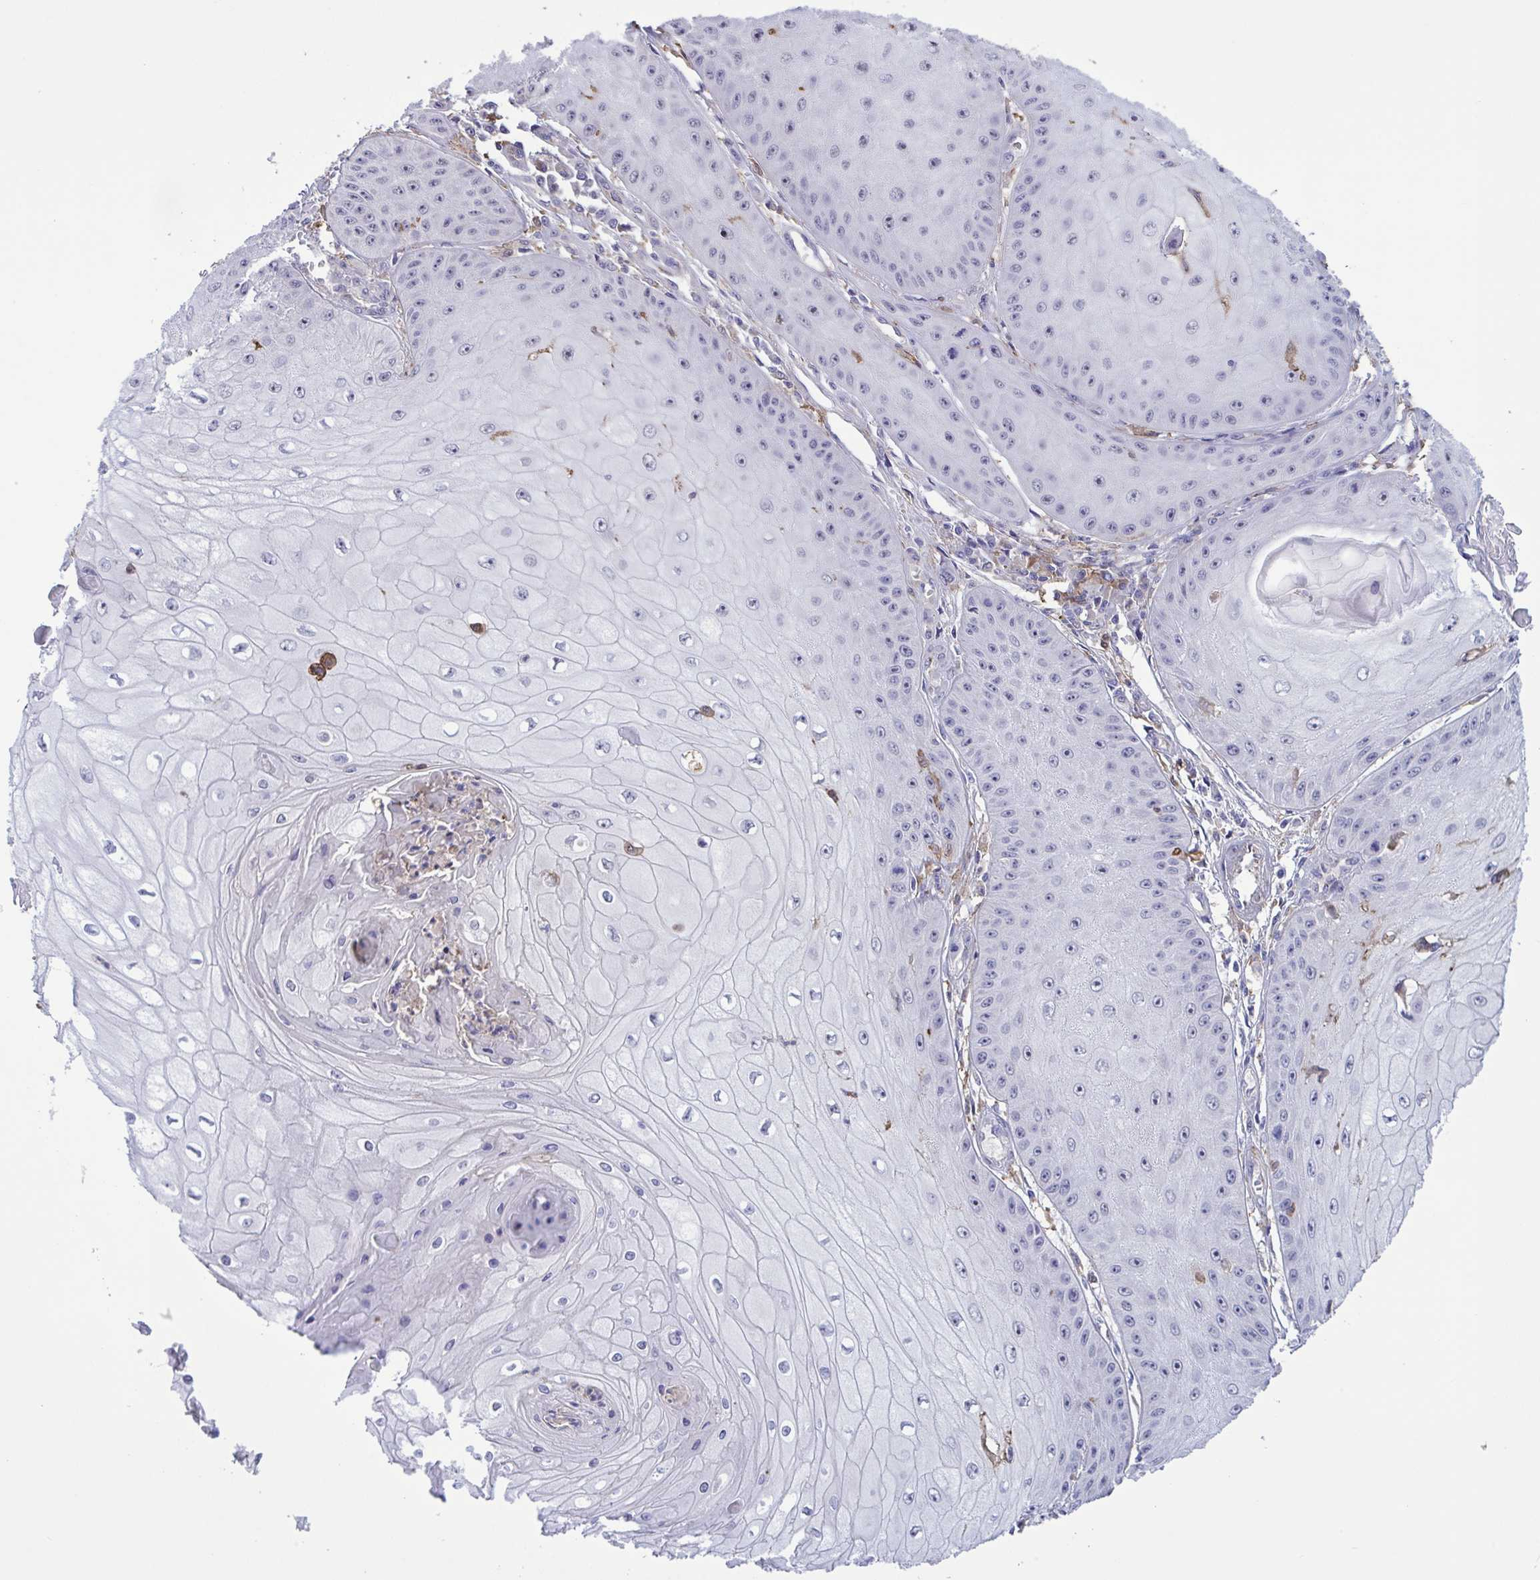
{"staining": {"intensity": "moderate", "quantity": "<25%", "location": "nuclear"}, "tissue": "skin cancer", "cell_type": "Tumor cells", "image_type": "cancer", "snomed": [{"axis": "morphology", "description": "Squamous cell carcinoma, NOS"}, {"axis": "topography", "description": "Skin"}], "caption": "Brown immunohistochemical staining in skin cancer exhibits moderate nuclear expression in about <25% of tumor cells.", "gene": "CD101", "patient": {"sex": "male", "age": 70}}